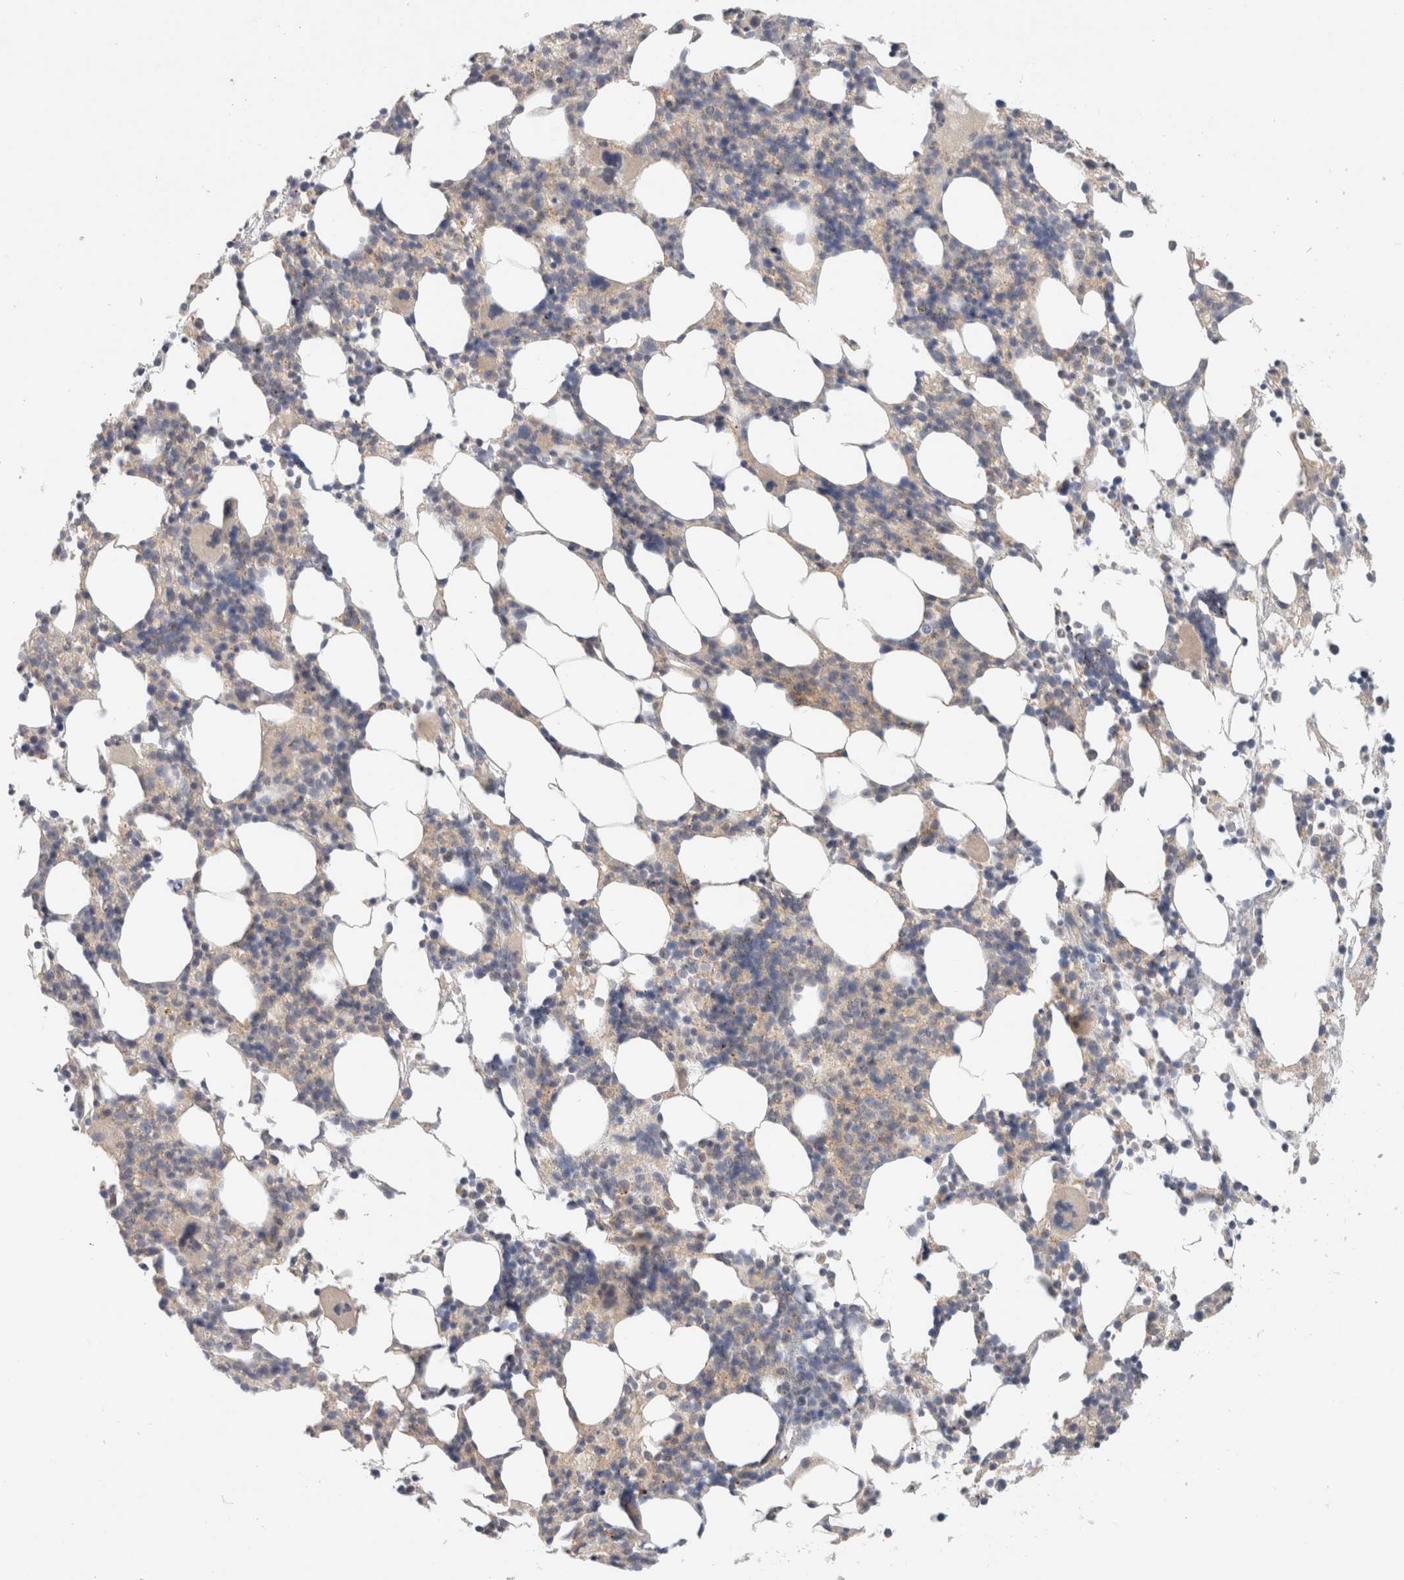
{"staining": {"intensity": "negative", "quantity": "none", "location": "none"}, "tissue": "bone marrow", "cell_type": "Hematopoietic cells", "image_type": "normal", "snomed": [{"axis": "morphology", "description": "Normal tissue, NOS"}, {"axis": "morphology", "description": "Inflammation, NOS"}, {"axis": "topography", "description": "Bone marrow"}], "caption": "The photomicrograph exhibits no significant positivity in hematopoietic cells of bone marrow. The staining is performed using DAB brown chromogen with nuclei counter-stained in using hematoxylin.", "gene": "SDR16C5", "patient": {"sex": "male", "age": 55}}